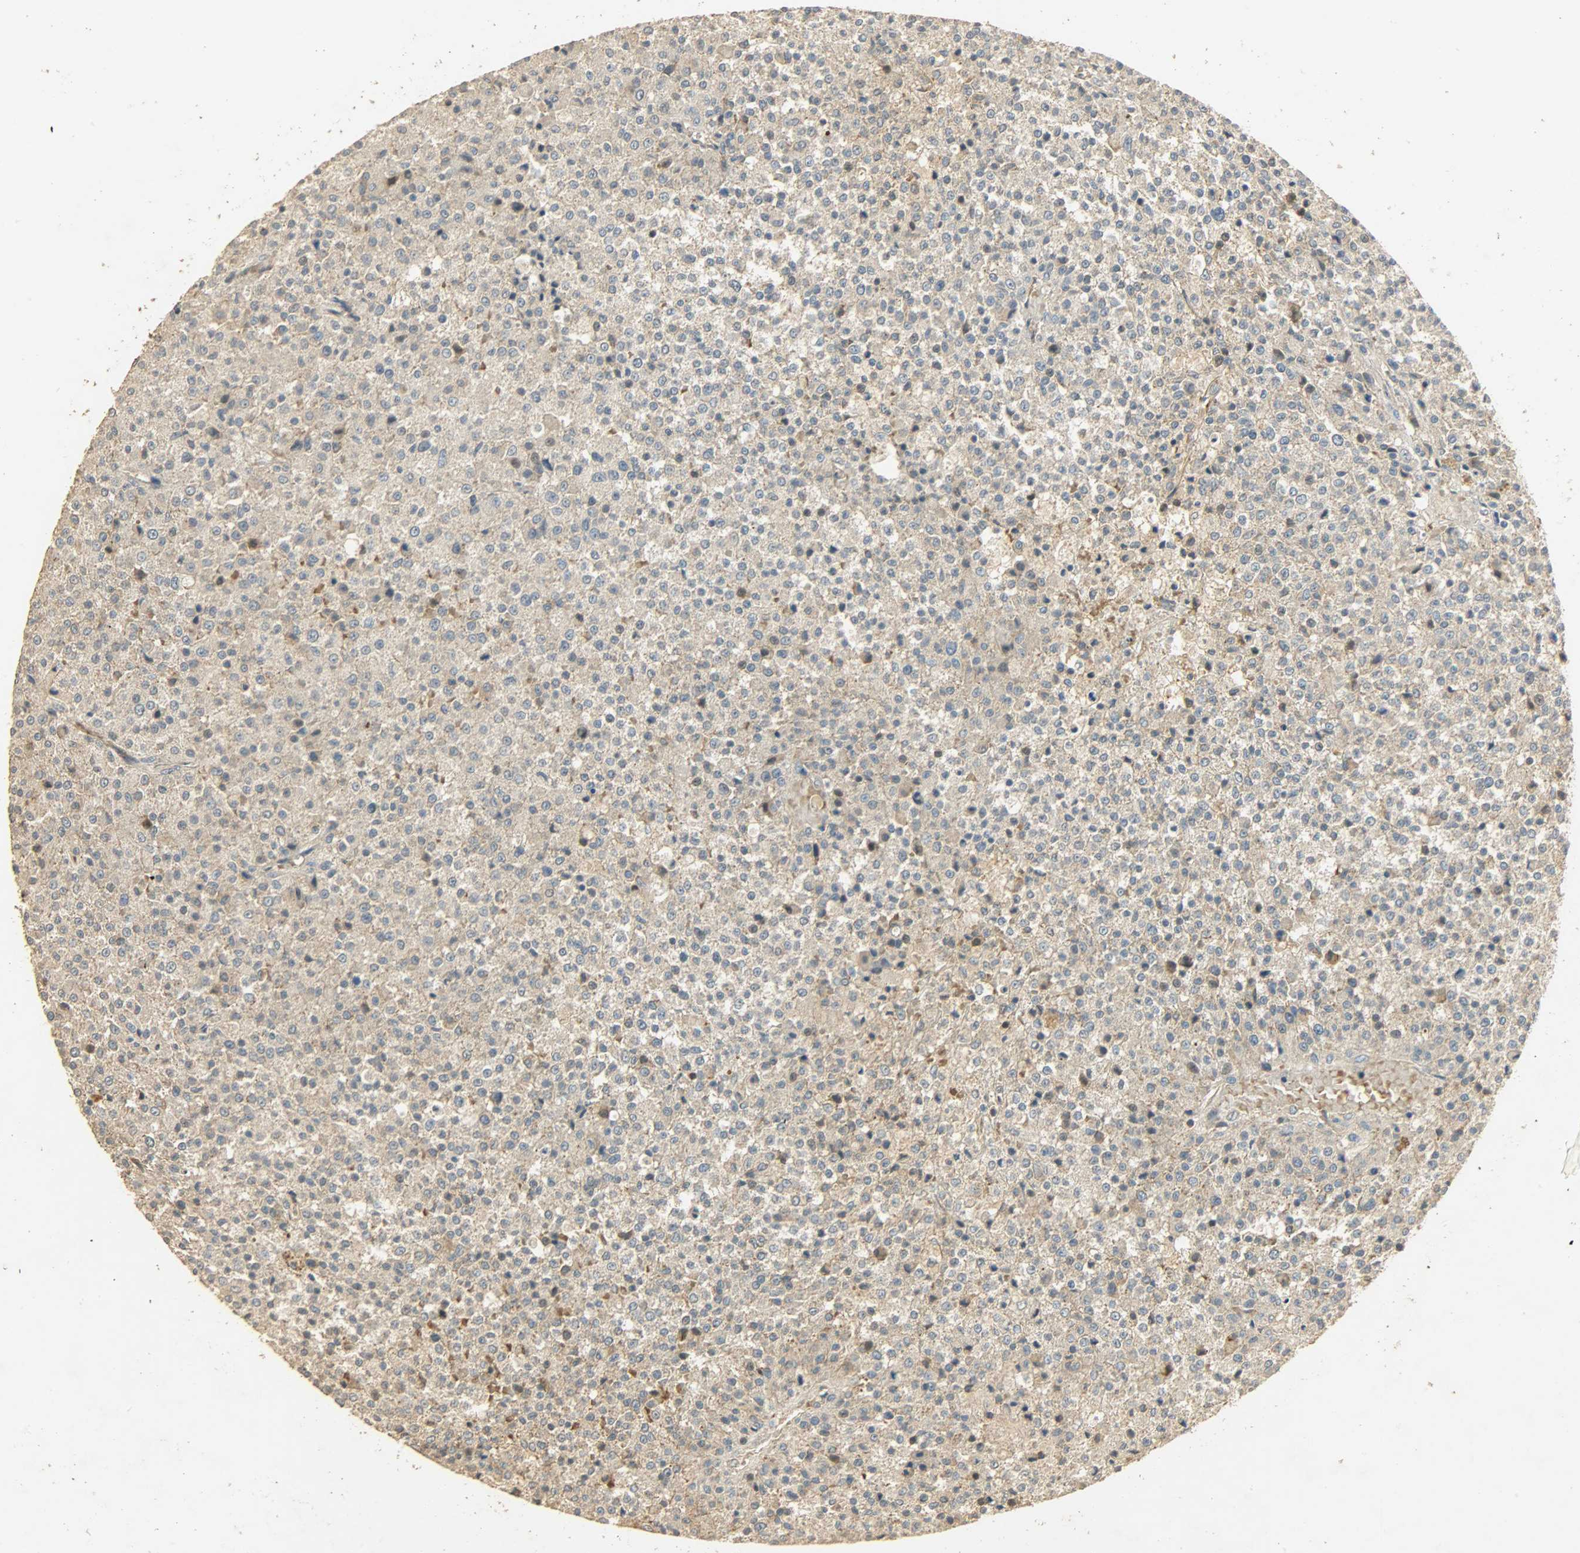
{"staining": {"intensity": "weak", "quantity": ">75%", "location": "cytoplasmic/membranous"}, "tissue": "testis cancer", "cell_type": "Tumor cells", "image_type": "cancer", "snomed": [{"axis": "morphology", "description": "Seminoma, NOS"}, {"axis": "topography", "description": "Testis"}], "caption": "A low amount of weak cytoplasmic/membranous positivity is seen in approximately >75% of tumor cells in testis cancer tissue.", "gene": "ATP2B1", "patient": {"sex": "male", "age": 59}}